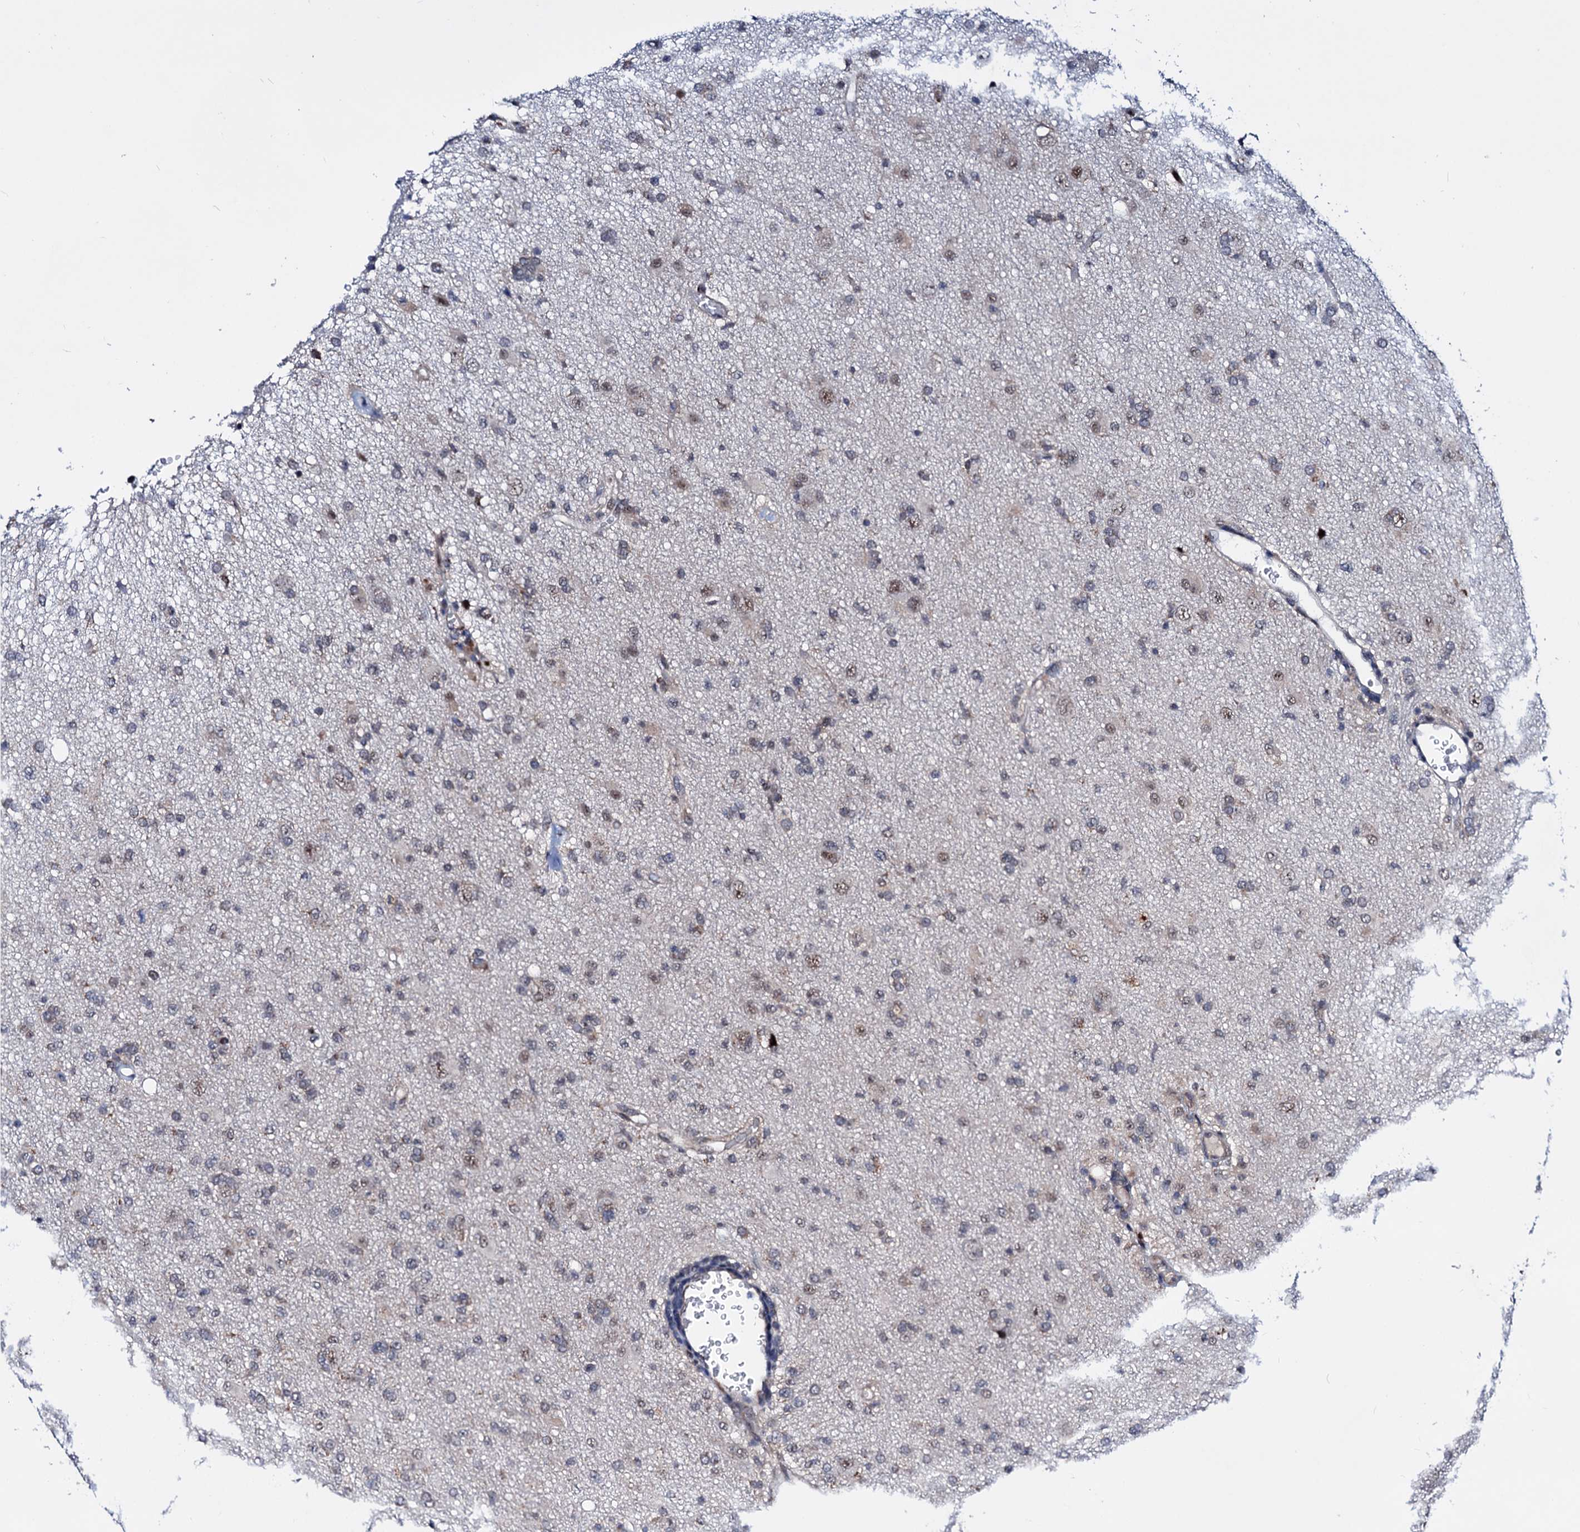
{"staining": {"intensity": "weak", "quantity": "25%-75%", "location": "nuclear"}, "tissue": "glioma", "cell_type": "Tumor cells", "image_type": "cancer", "snomed": [{"axis": "morphology", "description": "Glioma, malignant, High grade"}, {"axis": "topography", "description": "Brain"}], "caption": "Immunohistochemical staining of human glioma reveals weak nuclear protein staining in about 25%-75% of tumor cells. Immunohistochemistry (ihc) stains the protein in brown and the nuclei are stained blue.", "gene": "COA4", "patient": {"sex": "female", "age": 57}}